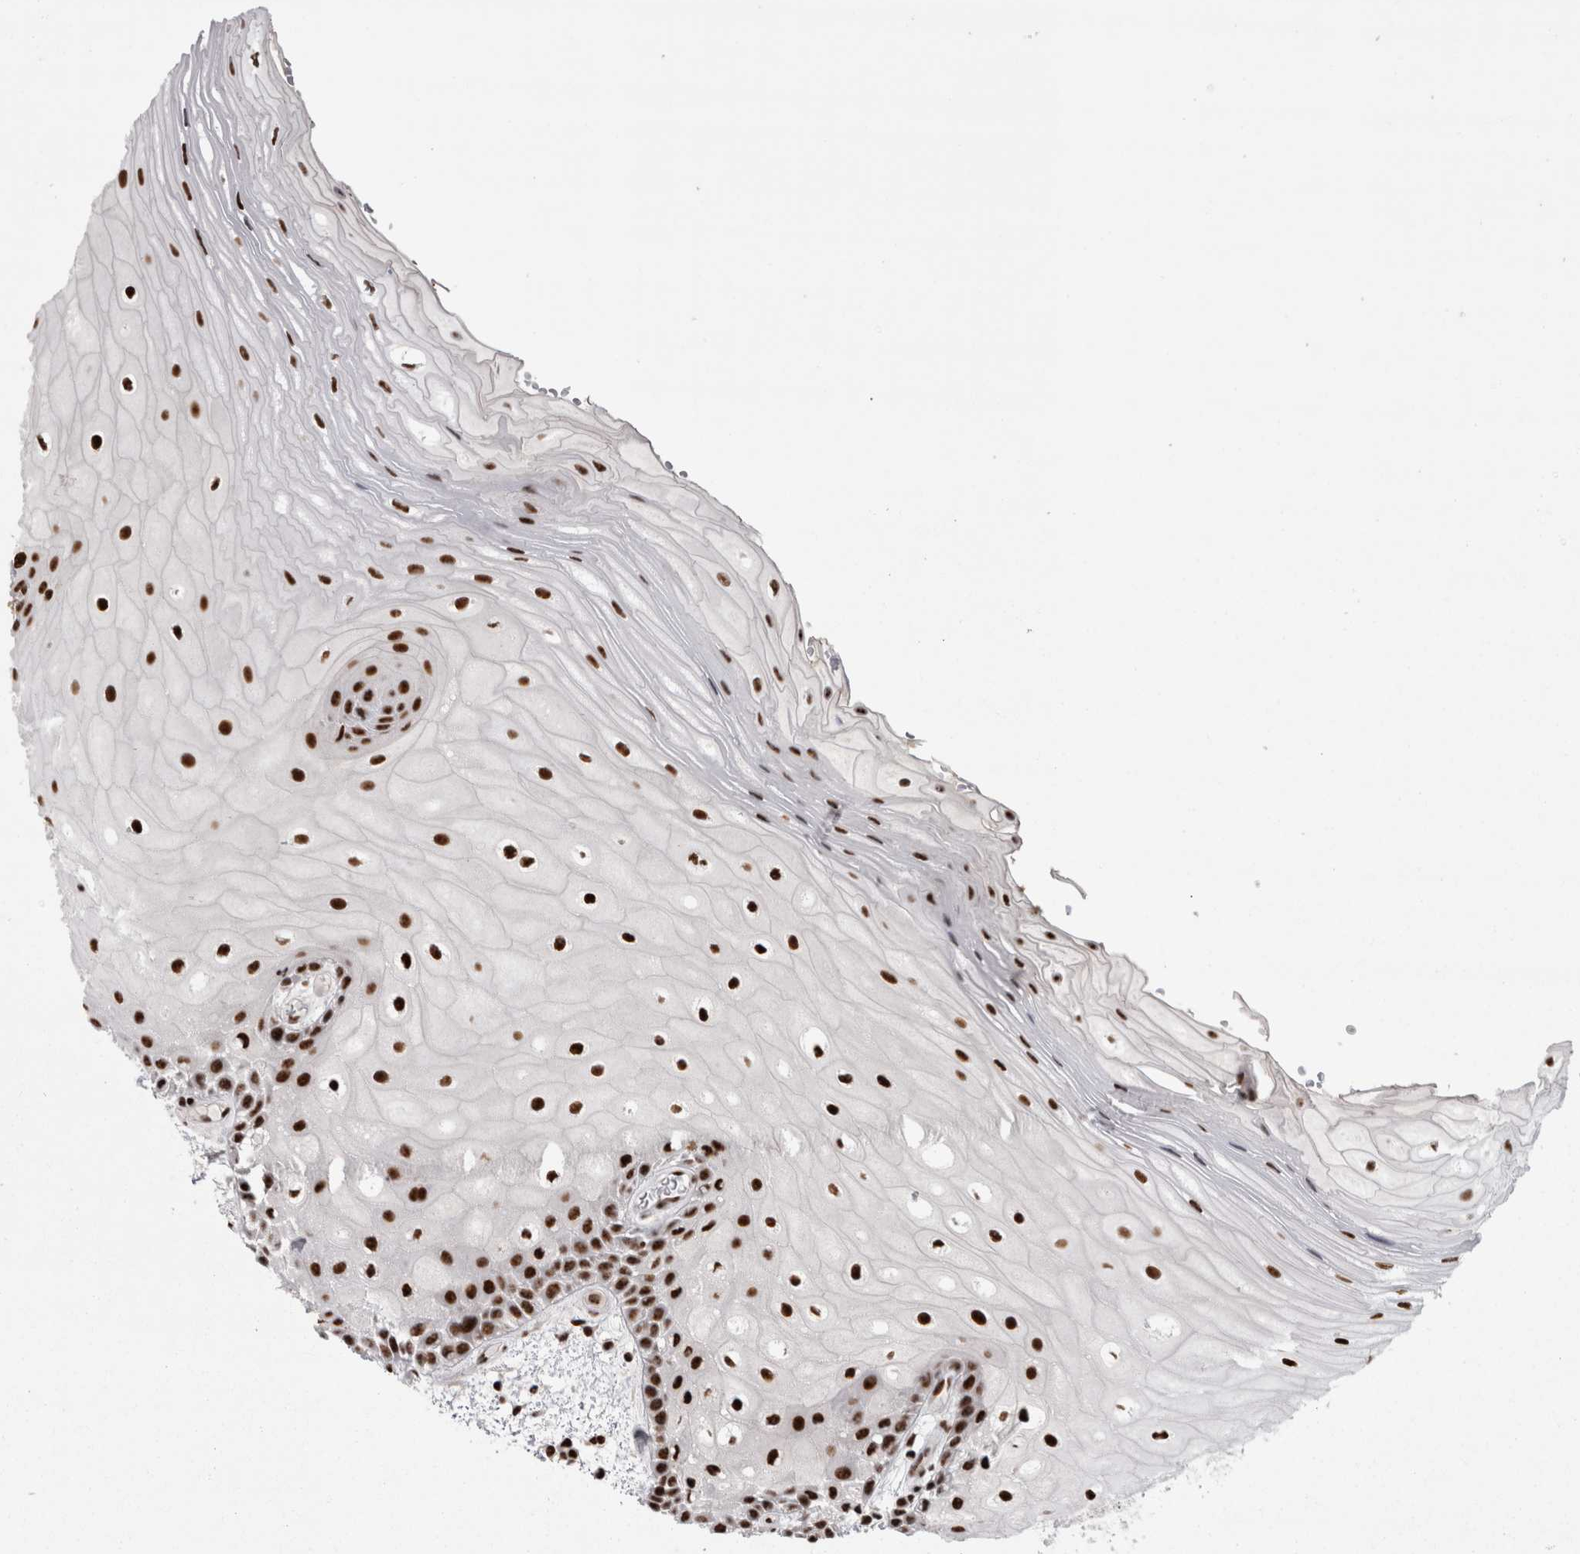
{"staining": {"intensity": "strong", "quantity": ">75%", "location": "nuclear"}, "tissue": "oral mucosa", "cell_type": "Squamous epithelial cells", "image_type": "normal", "snomed": [{"axis": "morphology", "description": "Normal tissue, NOS"}, {"axis": "topography", "description": "Oral tissue"}], "caption": "Squamous epithelial cells exhibit high levels of strong nuclear staining in approximately >75% of cells in normal human oral mucosa.", "gene": "SNRNP40", "patient": {"sex": "male", "age": 52}}